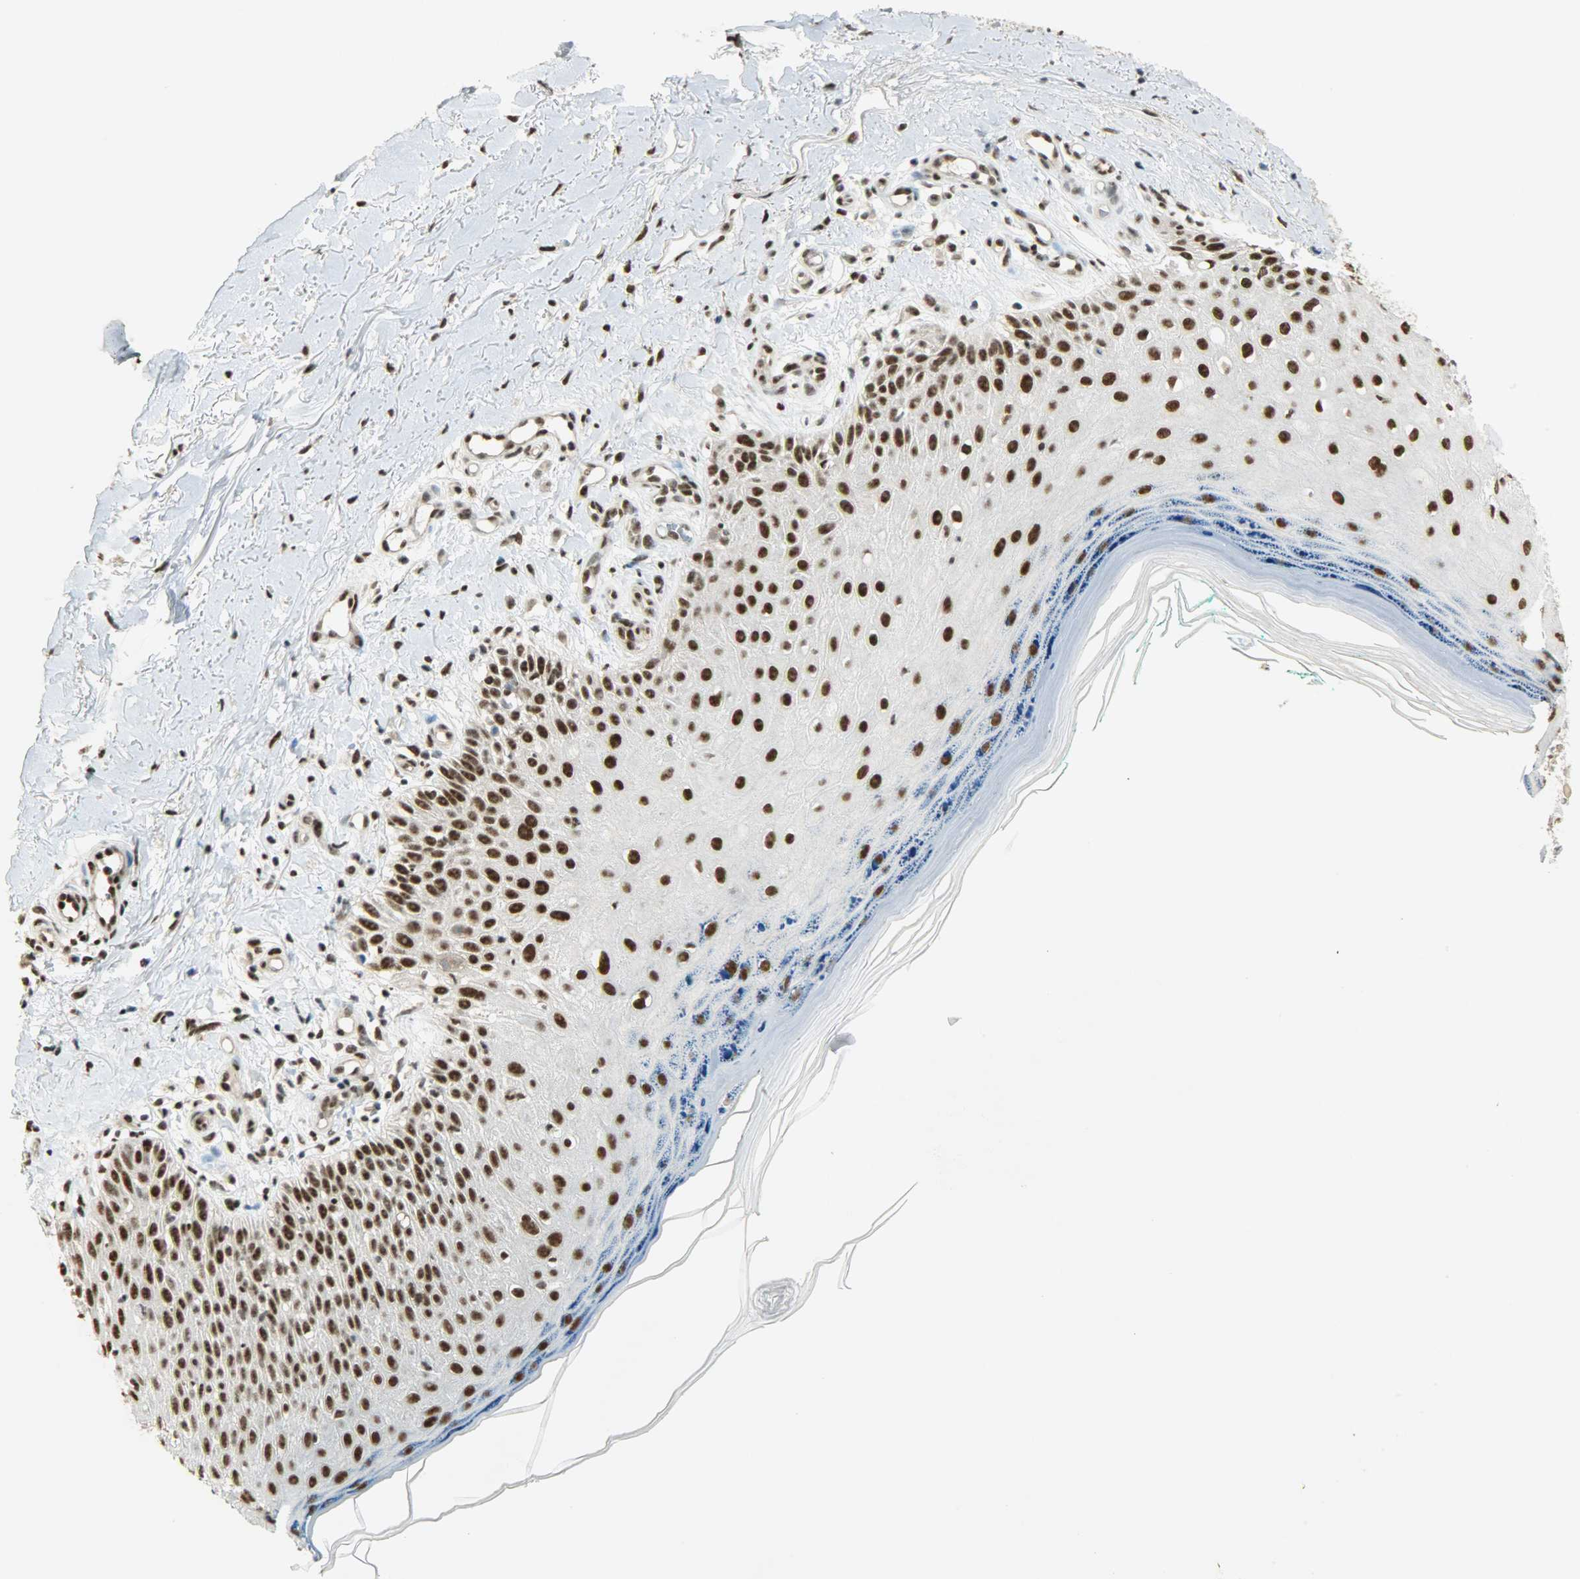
{"staining": {"intensity": "strong", "quantity": ">75%", "location": "nuclear"}, "tissue": "skin cancer", "cell_type": "Tumor cells", "image_type": "cancer", "snomed": [{"axis": "morphology", "description": "Squamous cell carcinoma, NOS"}, {"axis": "topography", "description": "Skin"}], "caption": "Strong nuclear expression is appreciated in about >75% of tumor cells in squamous cell carcinoma (skin).", "gene": "SUGP1", "patient": {"sex": "female", "age": 42}}